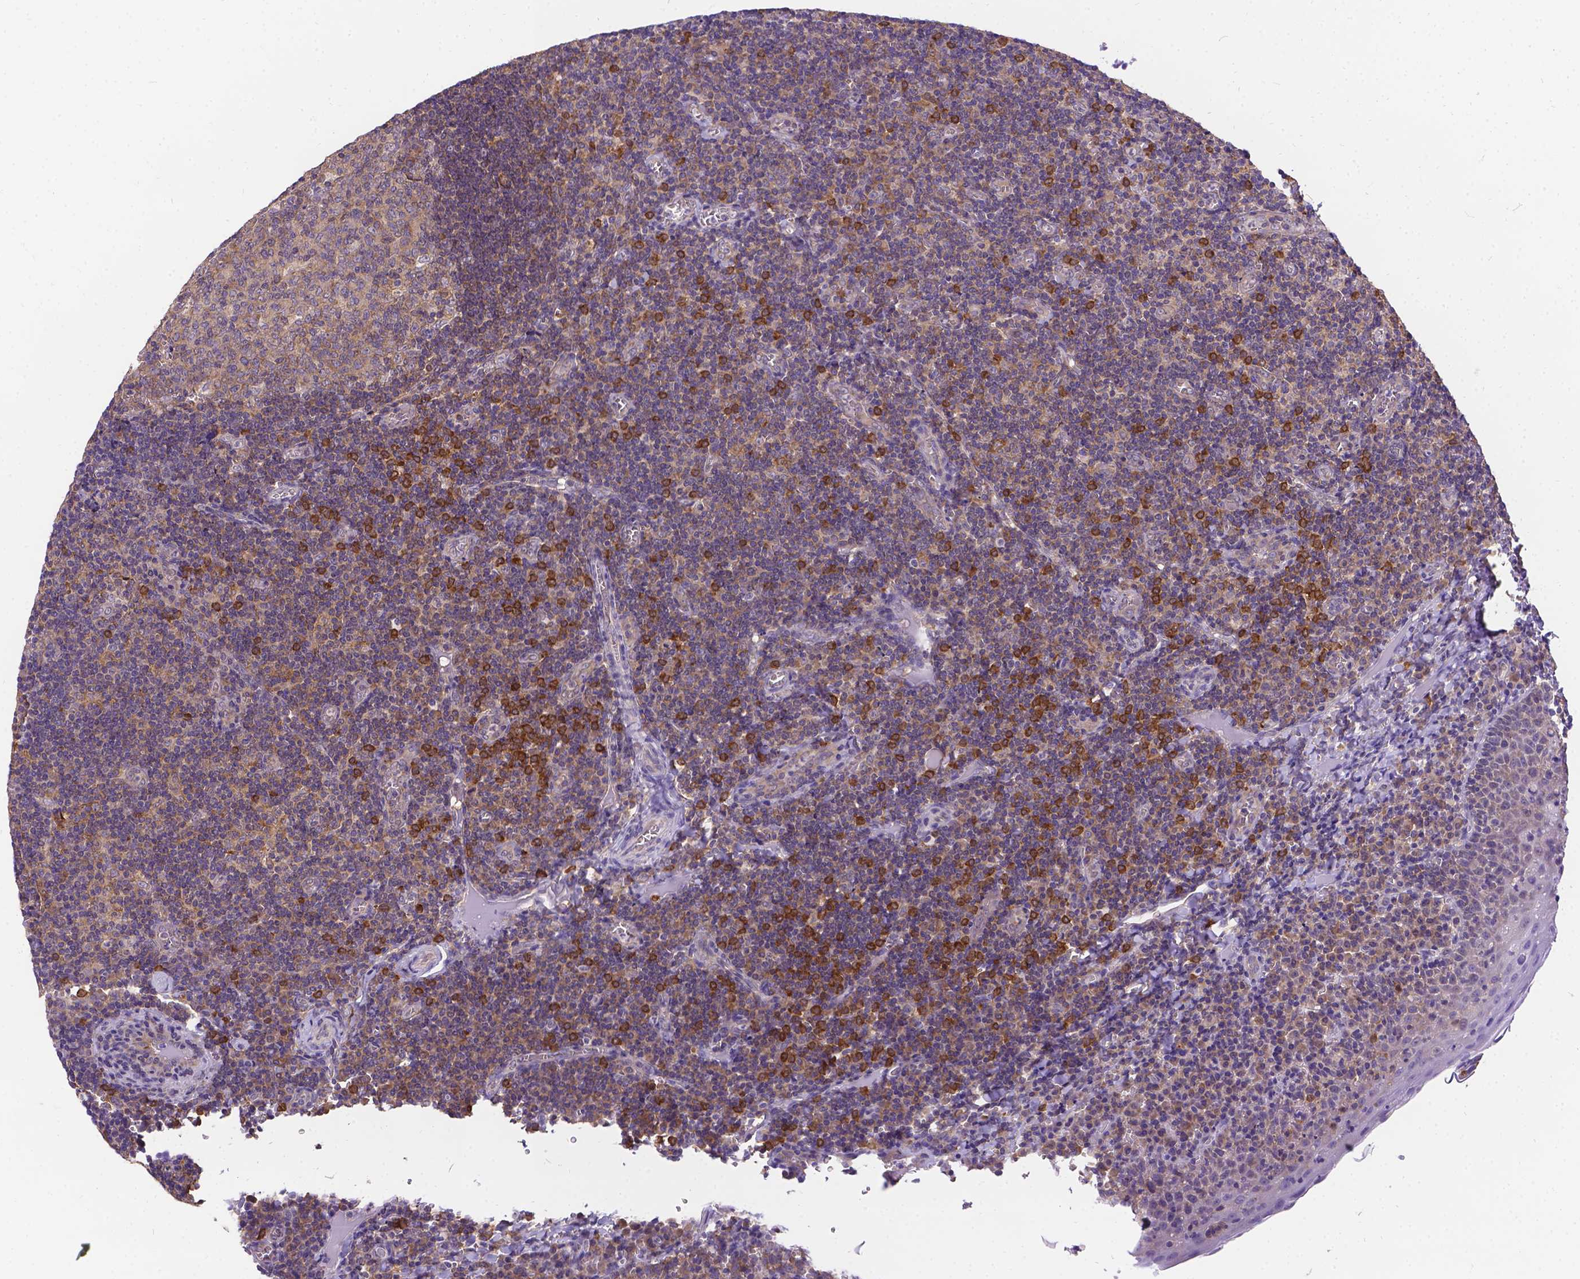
{"staining": {"intensity": "weak", "quantity": ">75%", "location": "cytoplasmic/membranous"}, "tissue": "tonsil", "cell_type": "Germinal center cells", "image_type": "normal", "snomed": [{"axis": "morphology", "description": "Normal tissue, NOS"}, {"axis": "morphology", "description": "Inflammation, NOS"}, {"axis": "topography", "description": "Tonsil"}], "caption": "This image demonstrates immunohistochemistry (IHC) staining of normal human tonsil, with low weak cytoplasmic/membranous positivity in approximately >75% of germinal center cells.", "gene": "DENND6A", "patient": {"sex": "female", "age": 31}}